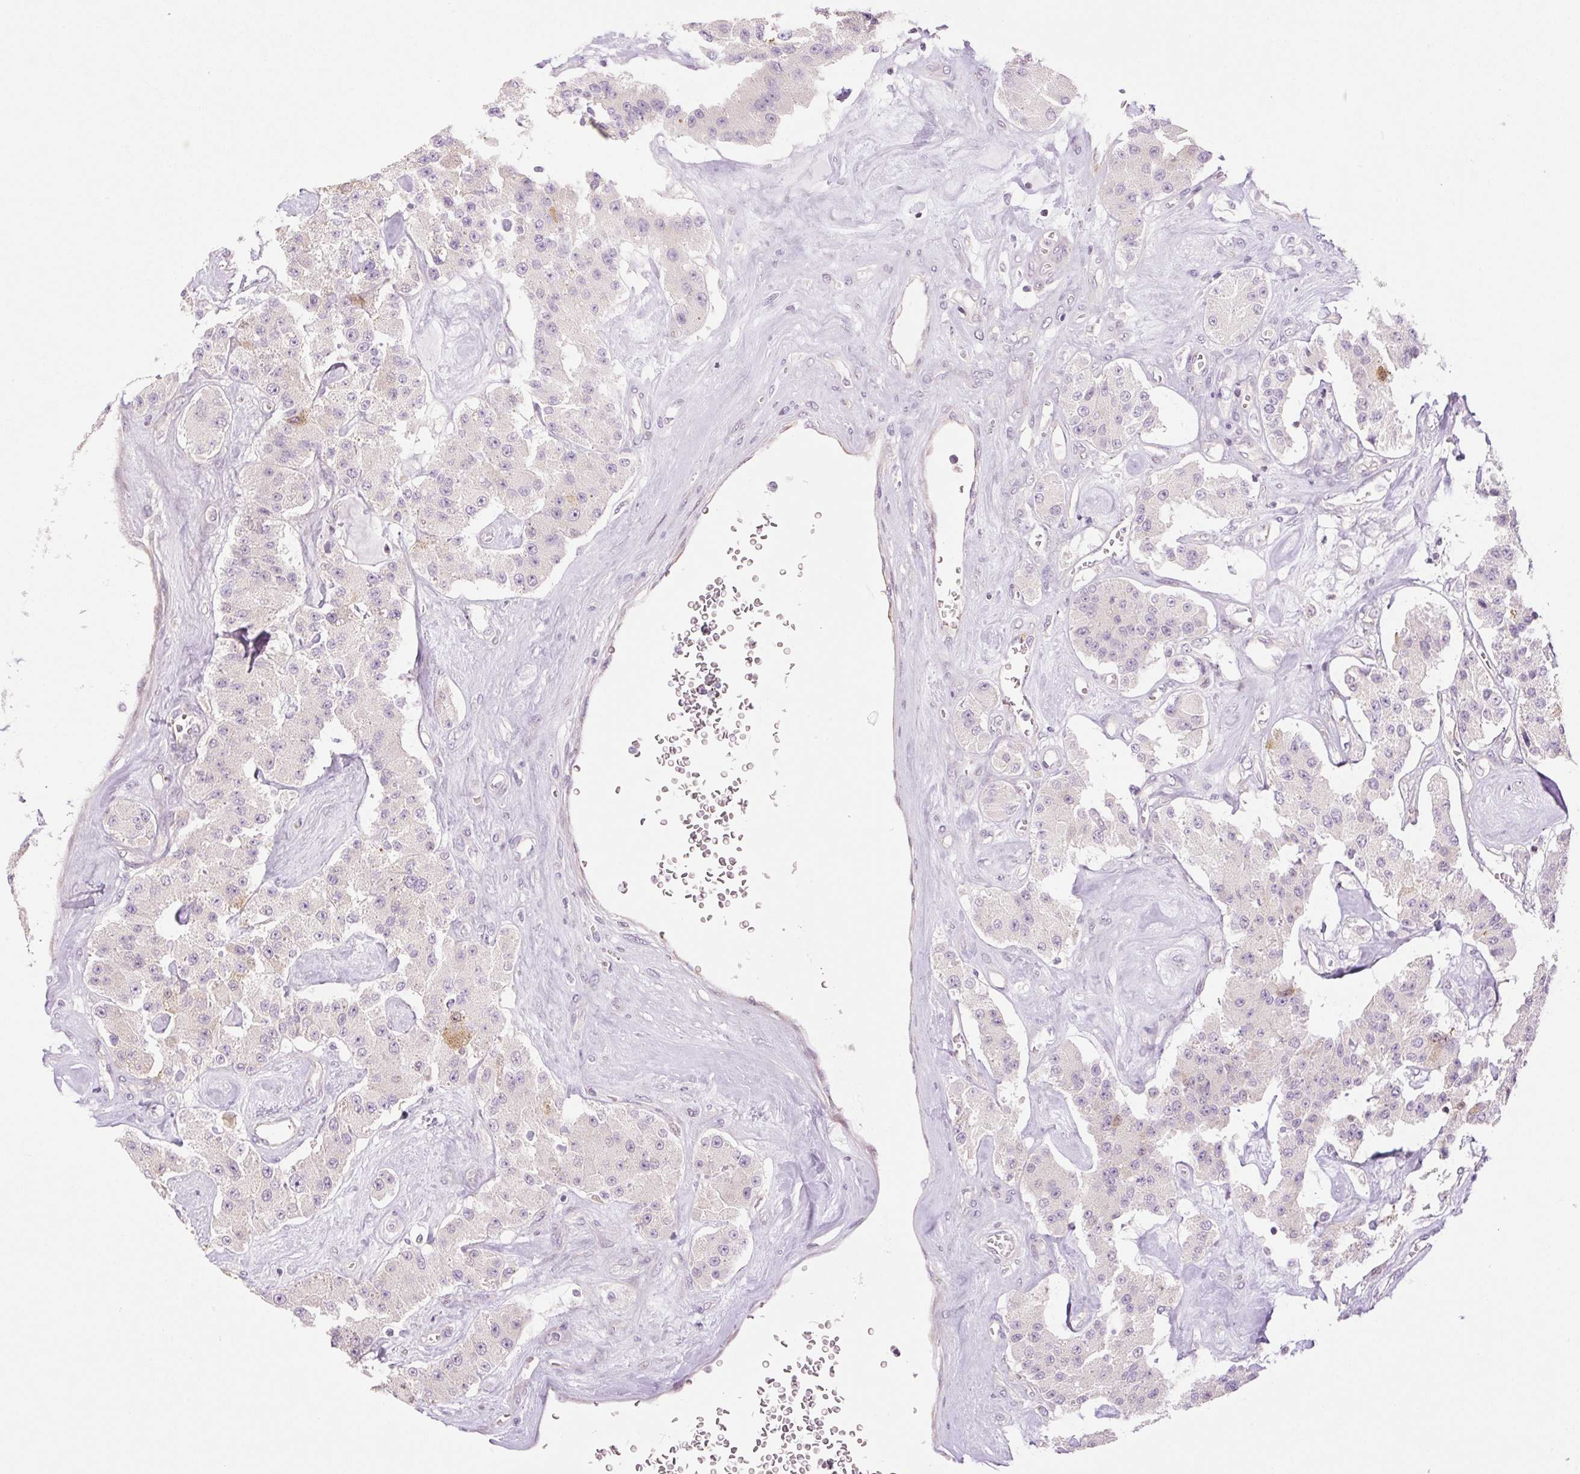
{"staining": {"intensity": "moderate", "quantity": "<25%", "location": "cytoplasmic/membranous"}, "tissue": "carcinoid", "cell_type": "Tumor cells", "image_type": "cancer", "snomed": [{"axis": "morphology", "description": "Carcinoid, malignant, NOS"}, {"axis": "topography", "description": "Pancreas"}], "caption": "High-magnification brightfield microscopy of carcinoid (malignant) stained with DAB (brown) and counterstained with hematoxylin (blue). tumor cells exhibit moderate cytoplasmic/membranous positivity is identified in about<25% of cells.", "gene": "ZNF394", "patient": {"sex": "male", "age": 41}}